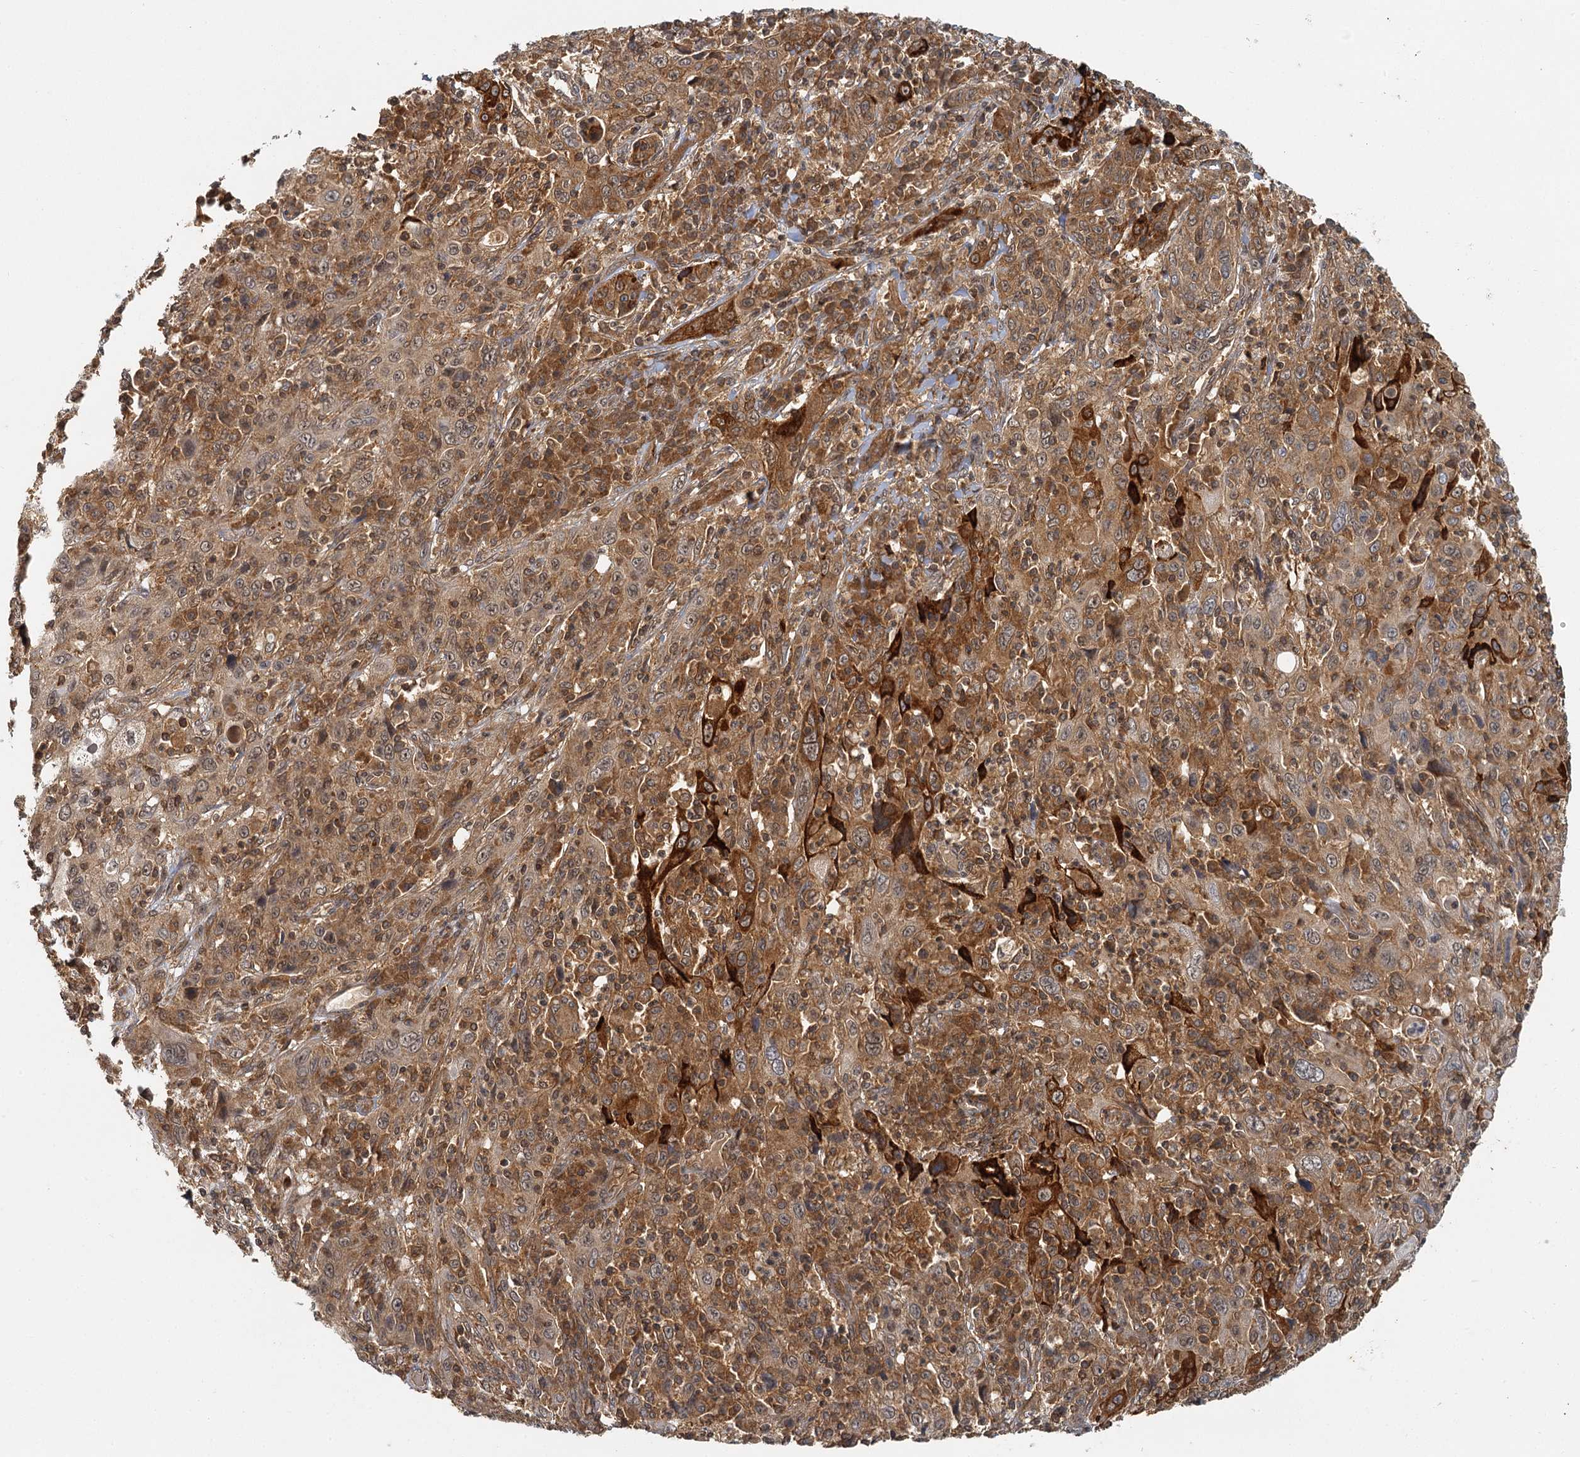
{"staining": {"intensity": "moderate", "quantity": ">75%", "location": "cytoplasmic/membranous,nuclear"}, "tissue": "cervical cancer", "cell_type": "Tumor cells", "image_type": "cancer", "snomed": [{"axis": "morphology", "description": "Squamous cell carcinoma, NOS"}, {"axis": "topography", "description": "Cervix"}], "caption": "Tumor cells display medium levels of moderate cytoplasmic/membranous and nuclear staining in about >75% of cells in squamous cell carcinoma (cervical). (DAB (3,3'-diaminobenzidine) = brown stain, brightfield microscopy at high magnification).", "gene": "ZNF549", "patient": {"sex": "female", "age": 46}}